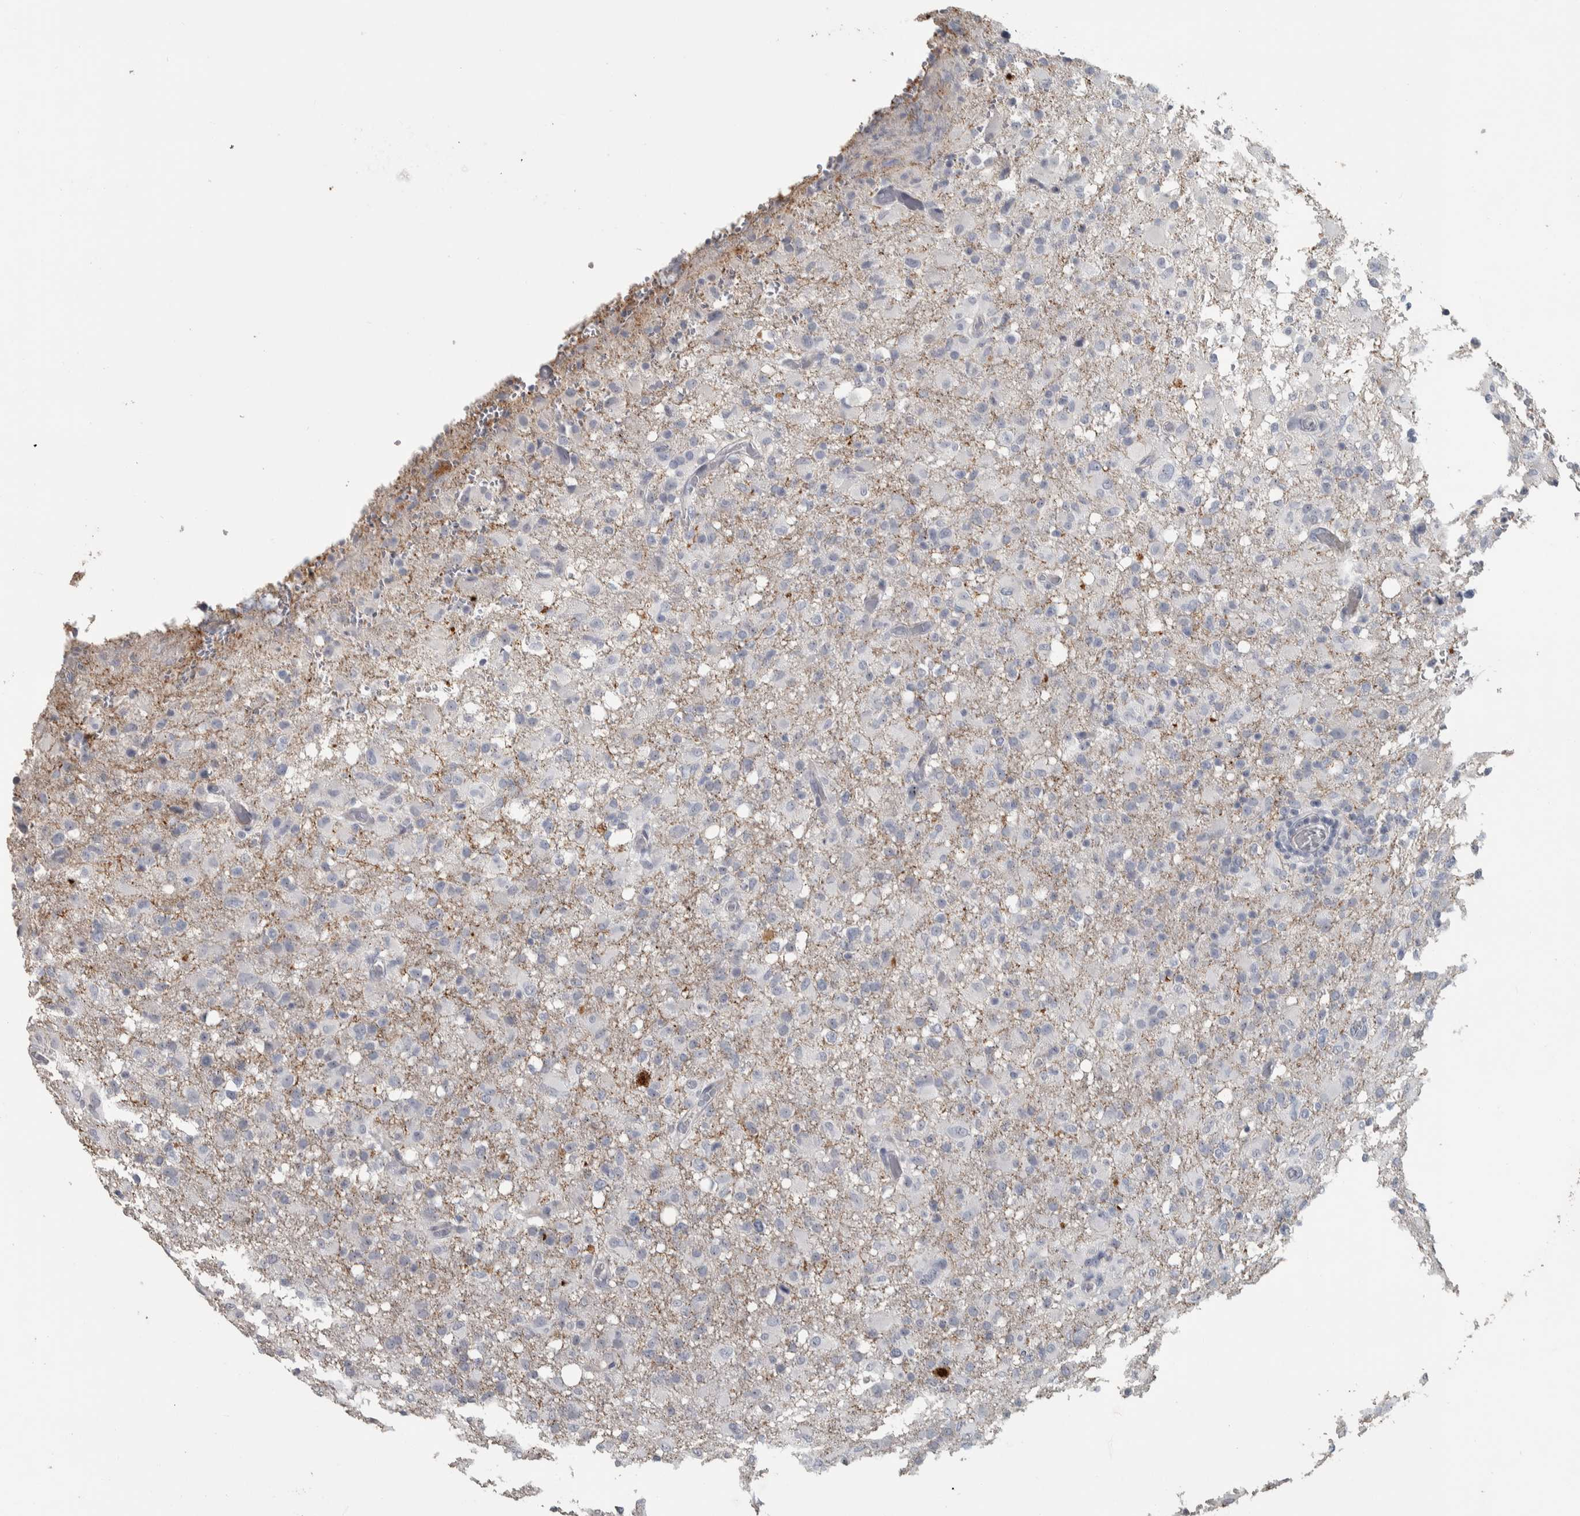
{"staining": {"intensity": "negative", "quantity": "none", "location": "none"}, "tissue": "glioma", "cell_type": "Tumor cells", "image_type": "cancer", "snomed": [{"axis": "morphology", "description": "Glioma, malignant, High grade"}, {"axis": "topography", "description": "Brain"}], "caption": "Immunohistochemical staining of human glioma shows no significant expression in tumor cells.", "gene": "DCAF10", "patient": {"sex": "female", "age": 57}}